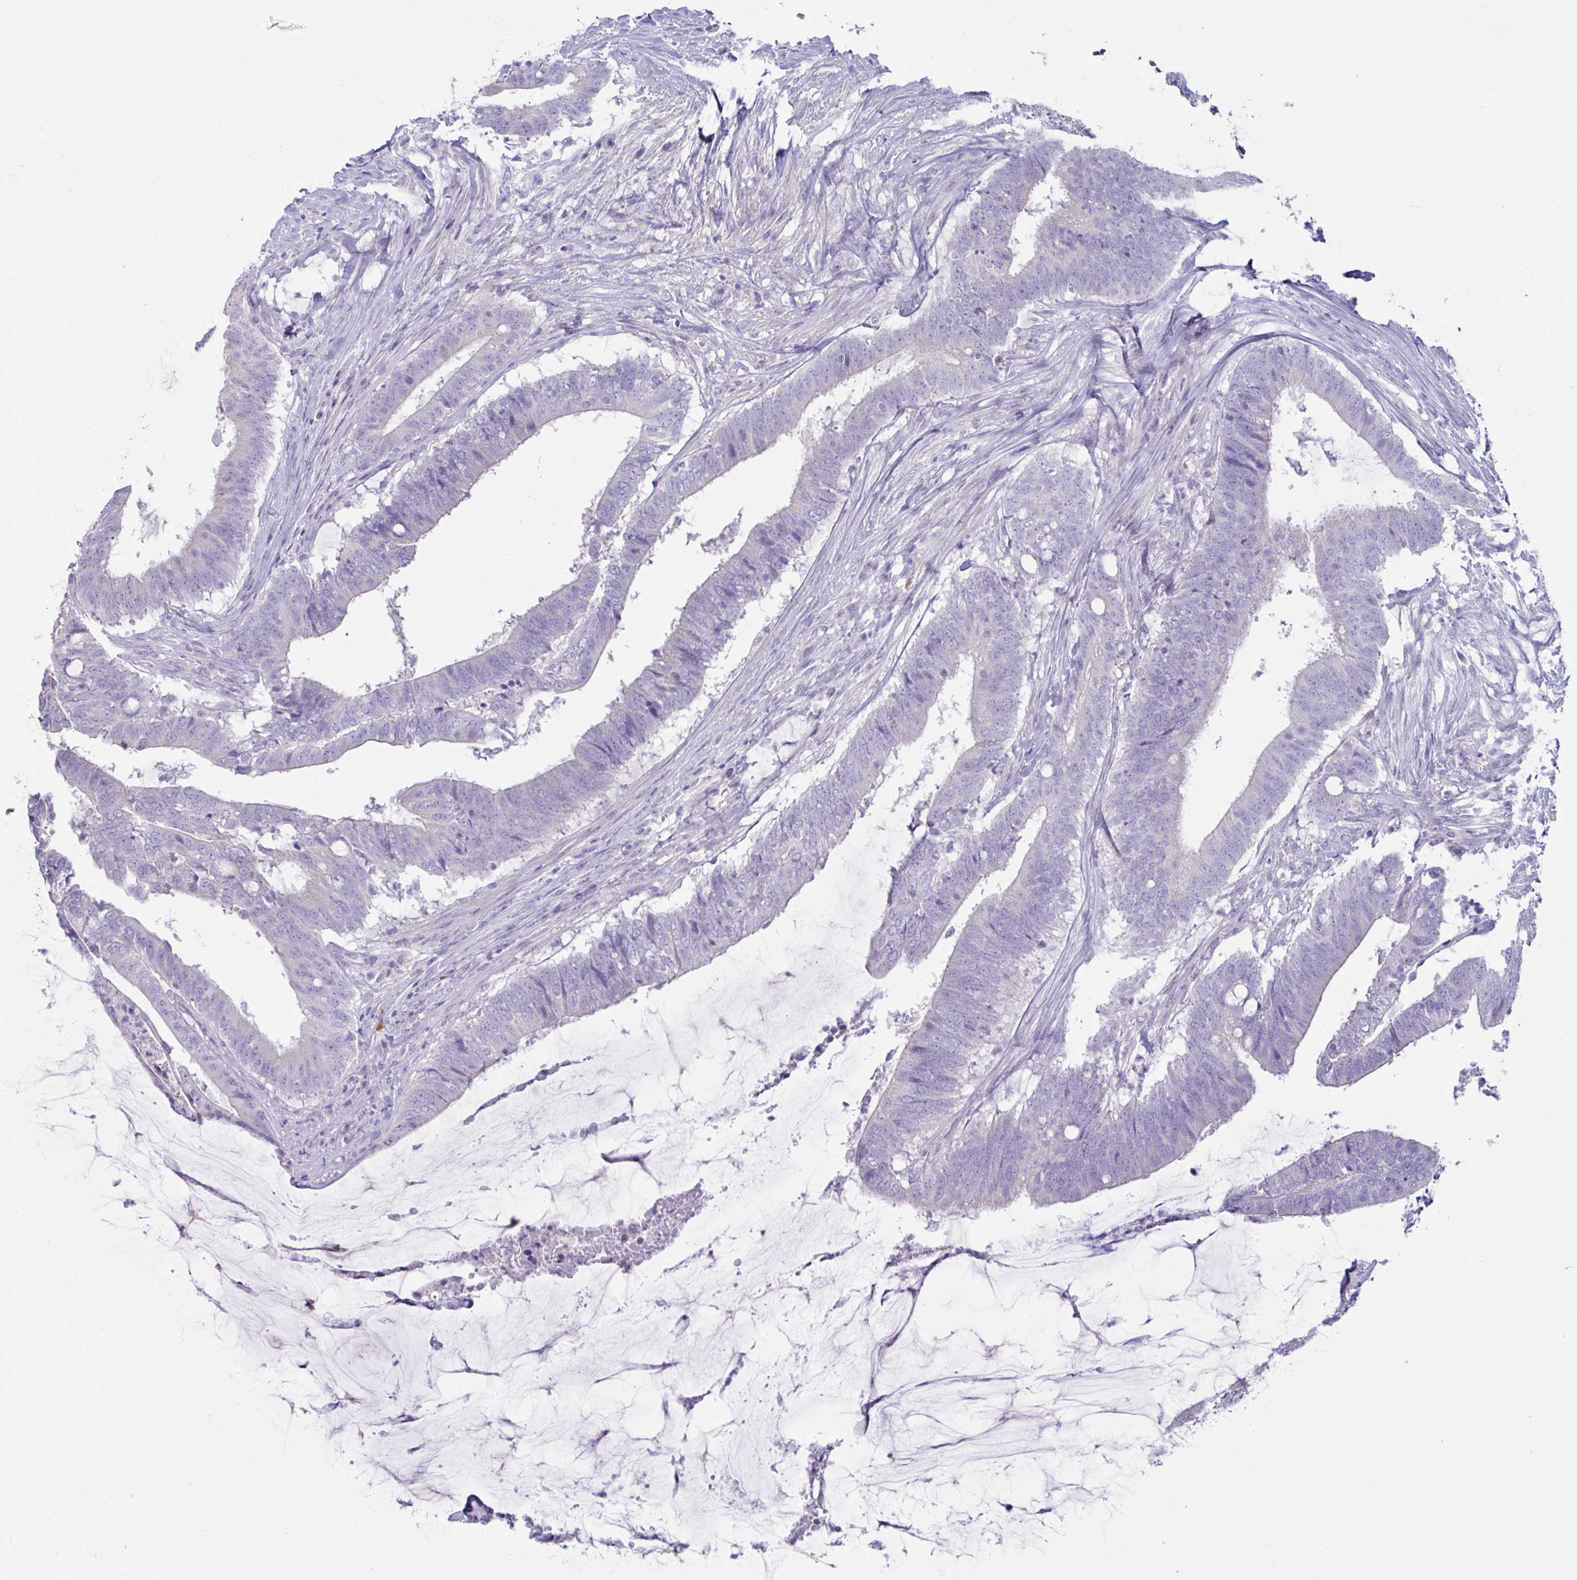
{"staining": {"intensity": "negative", "quantity": "none", "location": "none"}, "tissue": "colorectal cancer", "cell_type": "Tumor cells", "image_type": "cancer", "snomed": [{"axis": "morphology", "description": "Adenocarcinoma, NOS"}, {"axis": "topography", "description": "Colon"}], "caption": "Tumor cells are negative for protein expression in human colorectal cancer (adenocarcinoma). (DAB IHC with hematoxylin counter stain).", "gene": "MED11", "patient": {"sex": "female", "age": 43}}